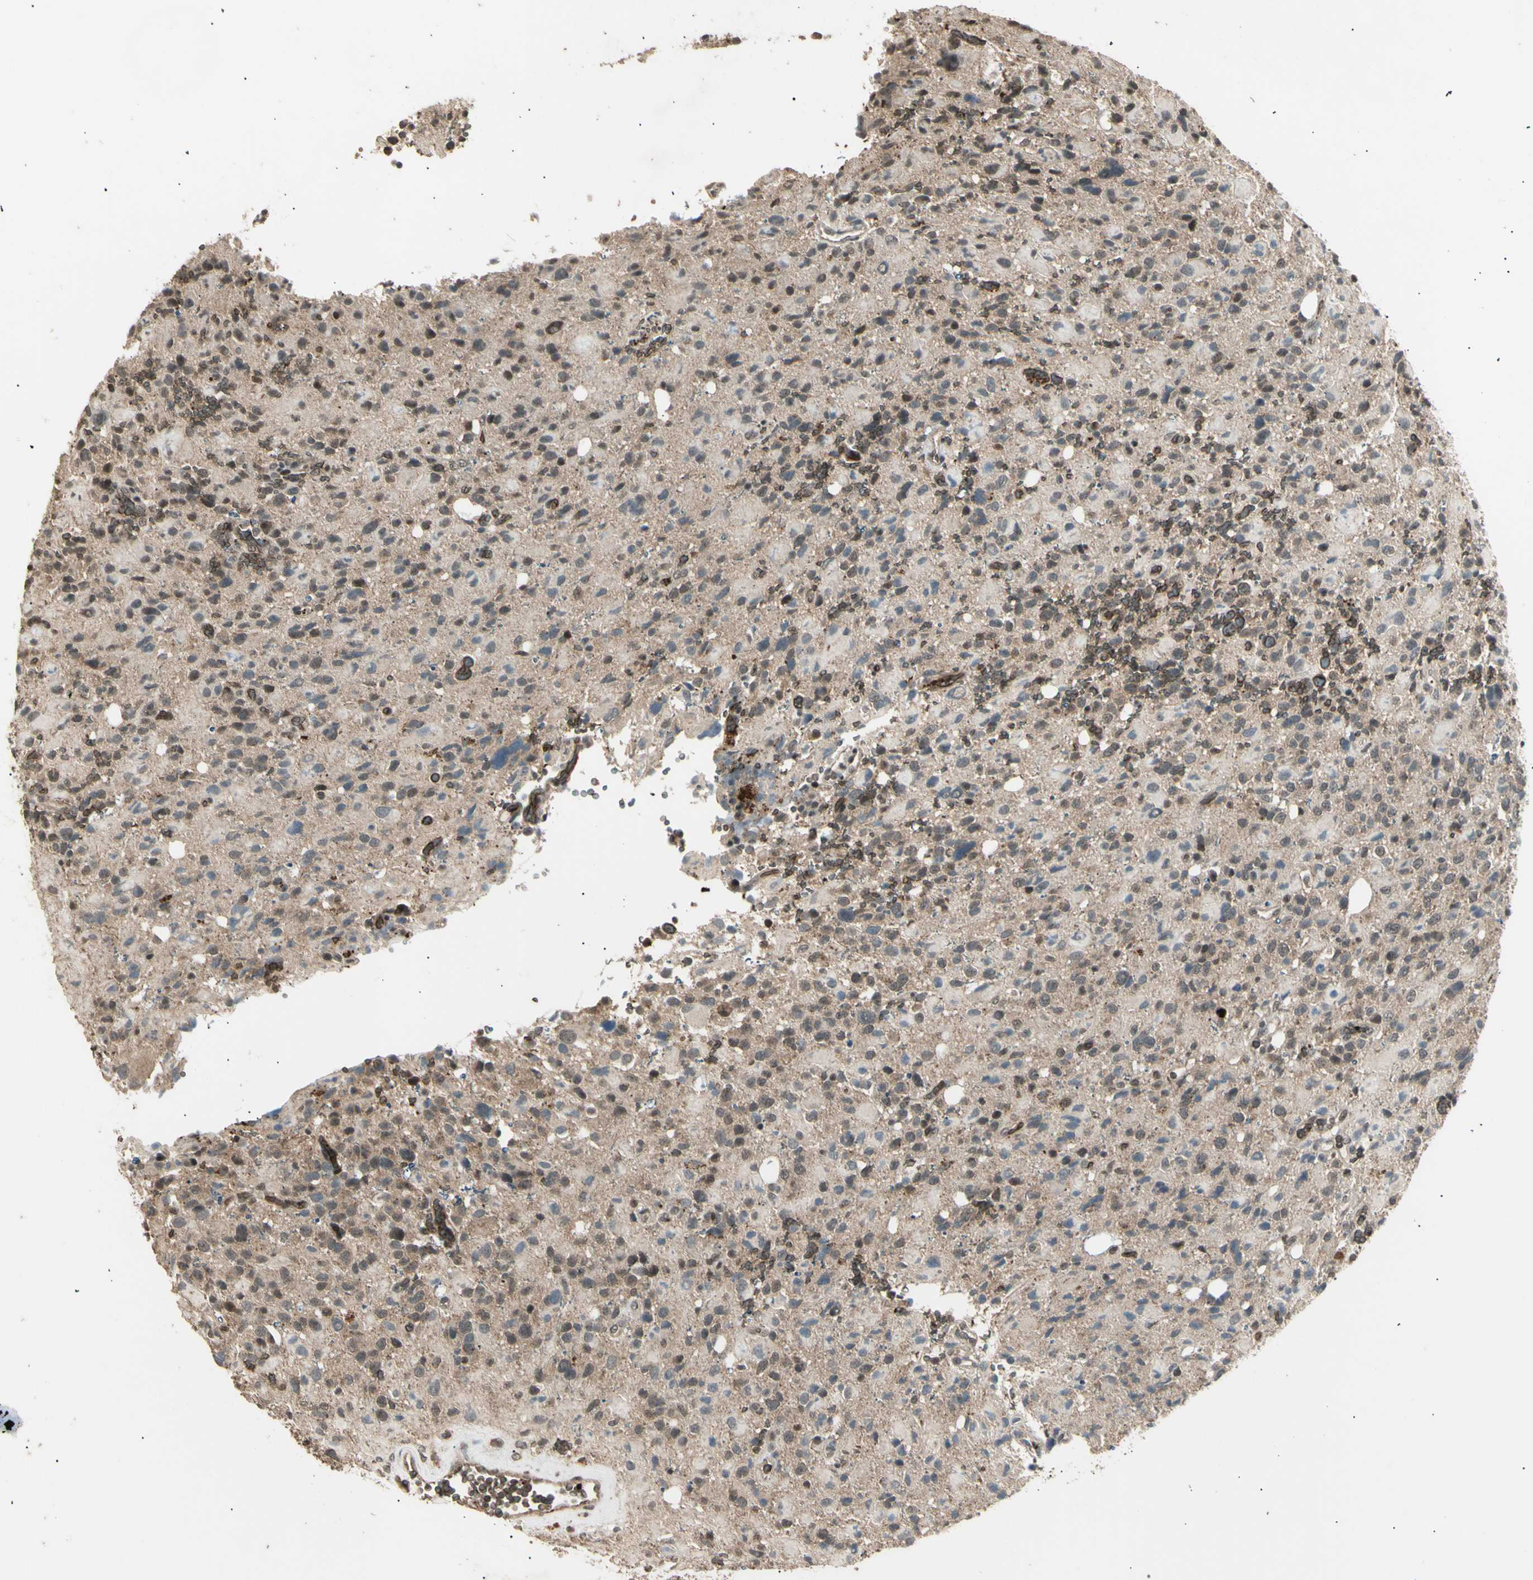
{"staining": {"intensity": "weak", "quantity": "25%-75%", "location": "cytoplasmic/membranous,nuclear"}, "tissue": "glioma", "cell_type": "Tumor cells", "image_type": "cancer", "snomed": [{"axis": "morphology", "description": "Glioma, malignant, High grade"}, {"axis": "topography", "description": "Brain"}], "caption": "This photomicrograph demonstrates IHC staining of human malignant high-grade glioma, with low weak cytoplasmic/membranous and nuclear staining in approximately 25%-75% of tumor cells.", "gene": "NUAK2", "patient": {"sex": "male", "age": 48}}